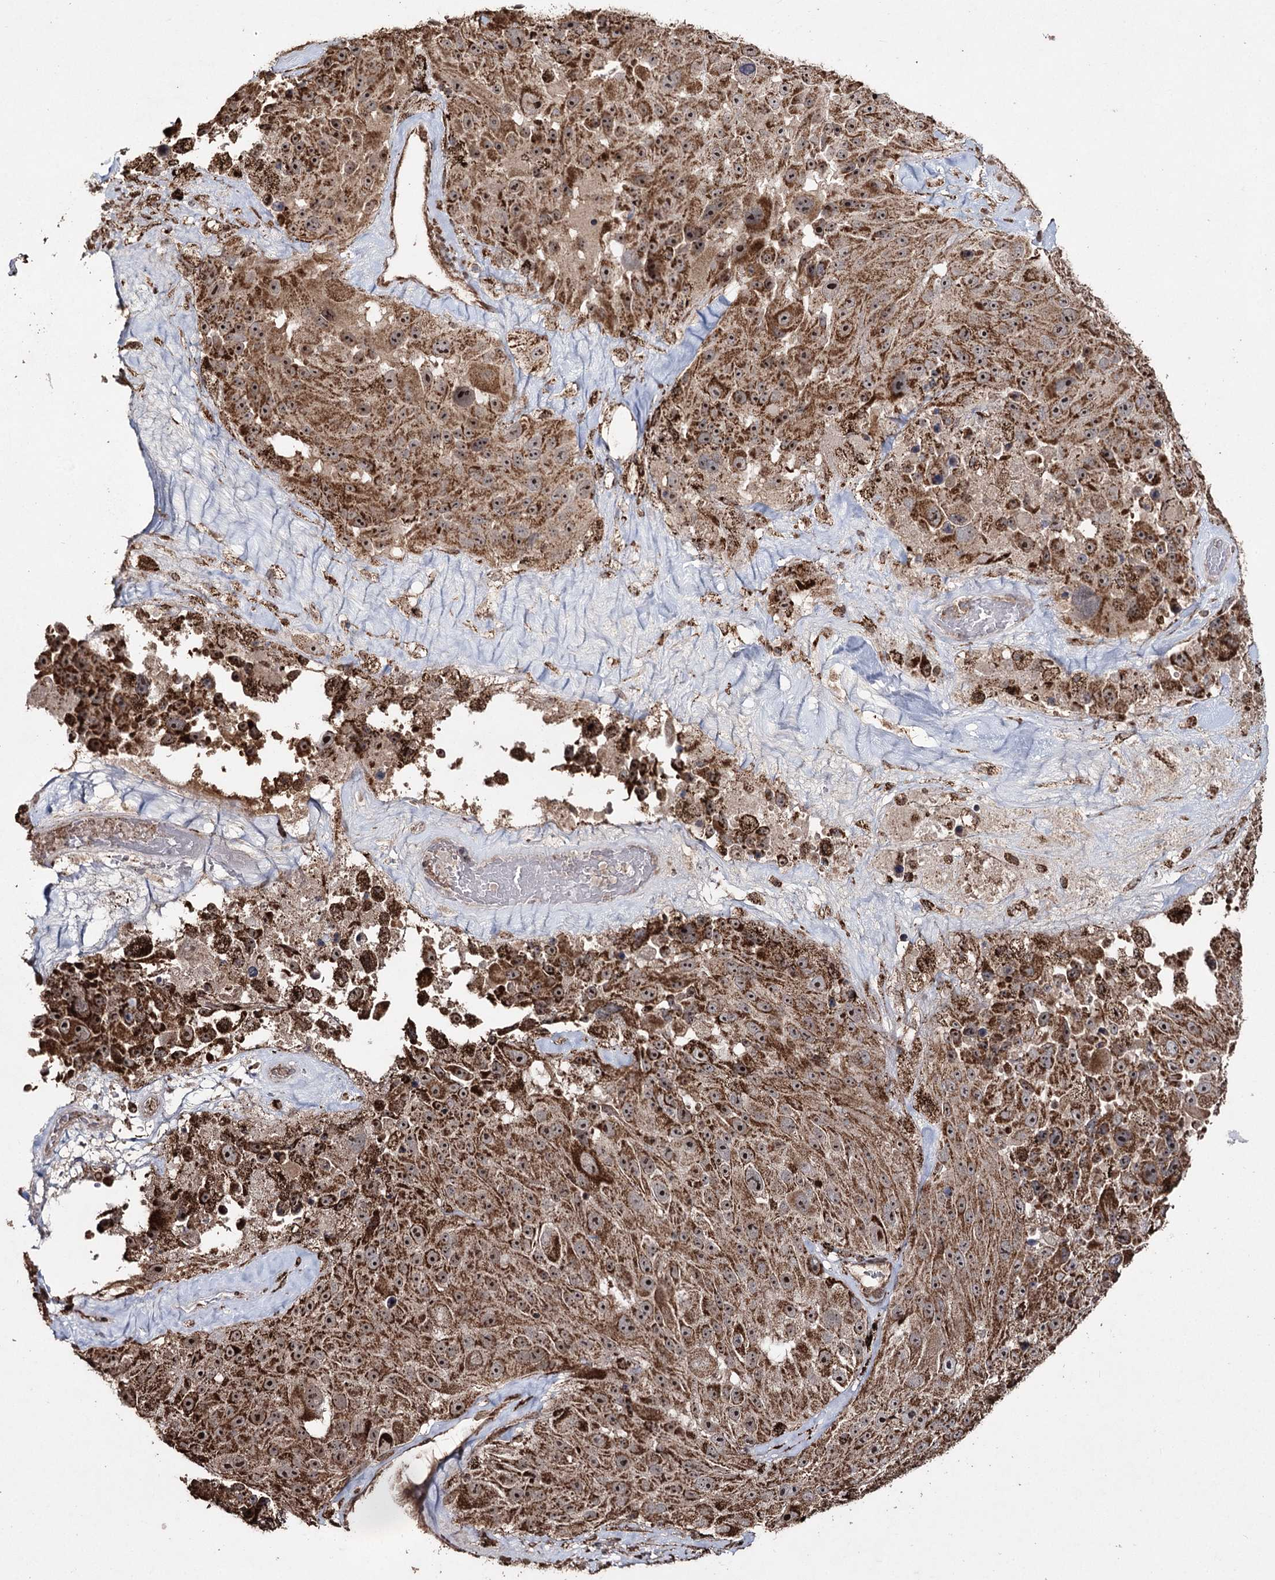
{"staining": {"intensity": "strong", "quantity": ">75%", "location": "cytoplasmic/membranous,nuclear"}, "tissue": "melanoma", "cell_type": "Tumor cells", "image_type": "cancer", "snomed": [{"axis": "morphology", "description": "Malignant melanoma, Metastatic site"}, {"axis": "topography", "description": "Lymph node"}], "caption": "Malignant melanoma (metastatic site) was stained to show a protein in brown. There is high levels of strong cytoplasmic/membranous and nuclear expression in approximately >75% of tumor cells. (brown staining indicates protein expression, while blue staining denotes nuclei).", "gene": "SLF2", "patient": {"sex": "male", "age": 62}}